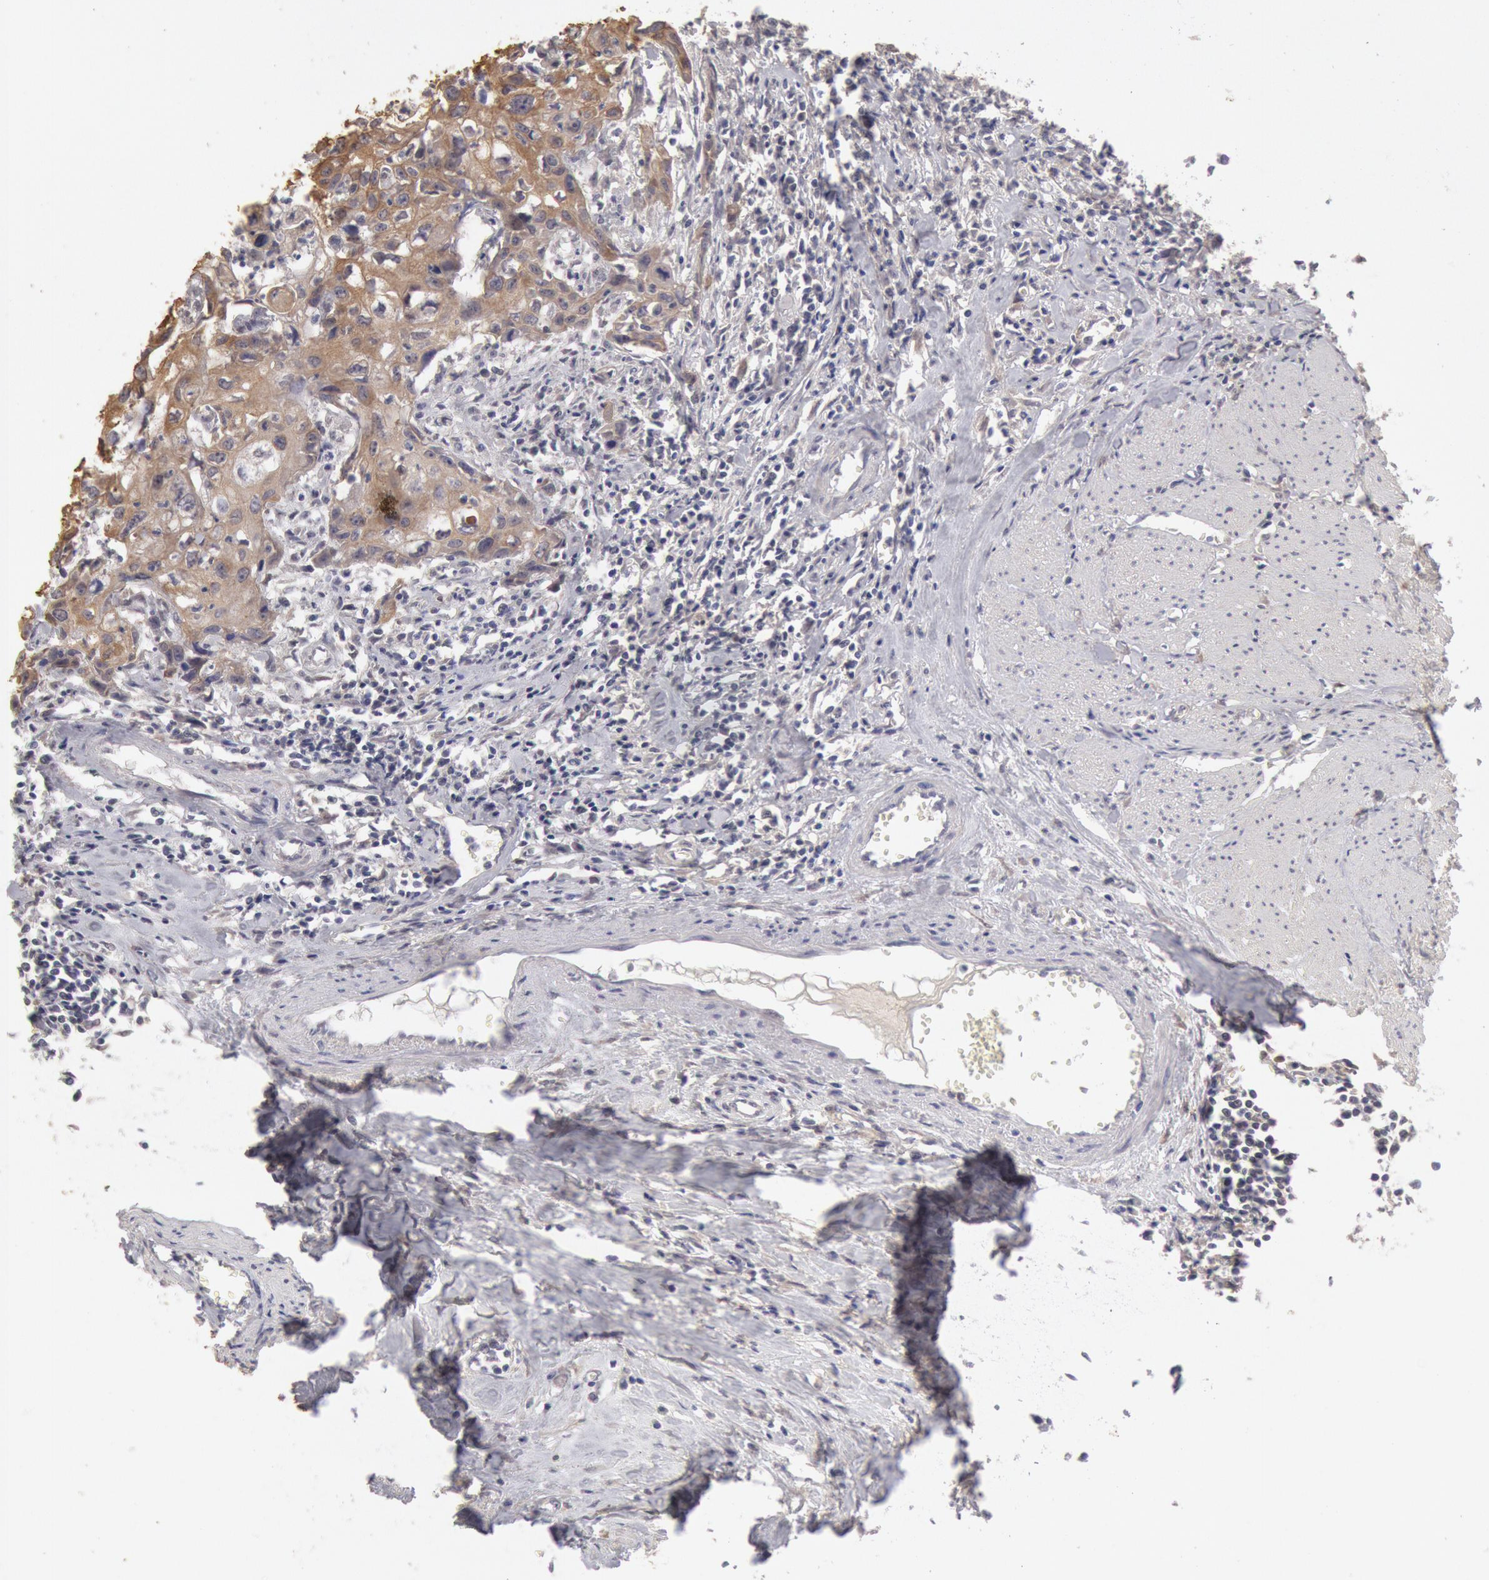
{"staining": {"intensity": "moderate", "quantity": ">75%", "location": "cytoplasmic/membranous"}, "tissue": "urothelial cancer", "cell_type": "Tumor cells", "image_type": "cancer", "snomed": [{"axis": "morphology", "description": "Urothelial carcinoma, High grade"}, {"axis": "topography", "description": "Urinary bladder"}], "caption": "Human urothelial cancer stained with a brown dye exhibits moderate cytoplasmic/membranous positive staining in approximately >75% of tumor cells.", "gene": "ZFP36L1", "patient": {"sex": "male", "age": 54}}